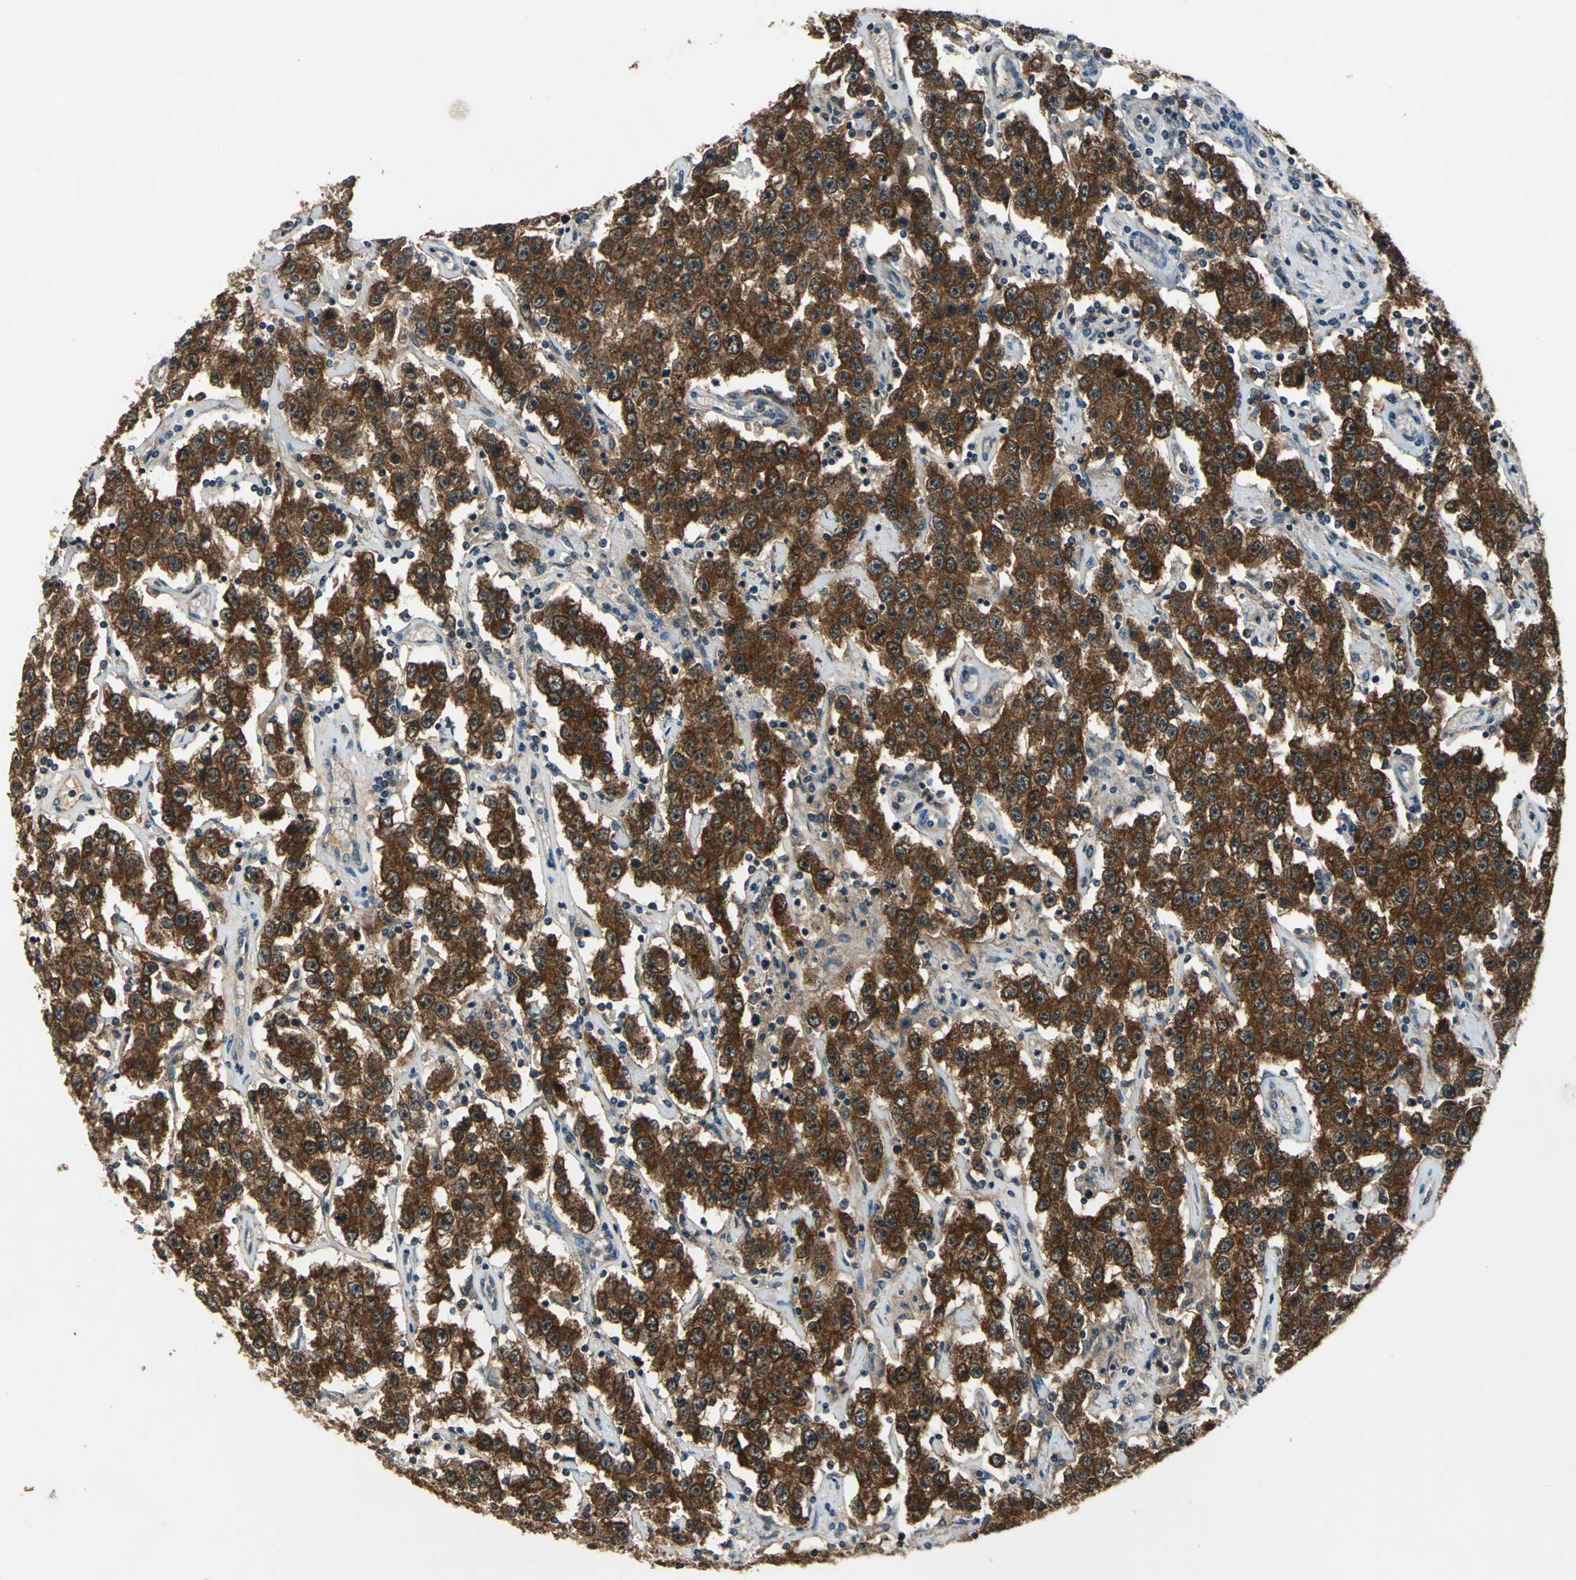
{"staining": {"intensity": "strong", "quantity": ">75%", "location": "cytoplasmic/membranous"}, "tissue": "testis cancer", "cell_type": "Tumor cells", "image_type": "cancer", "snomed": [{"axis": "morphology", "description": "Seminoma, NOS"}, {"axis": "topography", "description": "Testis"}], "caption": "Protein expression analysis of testis seminoma shows strong cytoplasmic/membranous expression in about >75% of tumor cells.", "gene": "AHSA1", "patient": {"sex": "male", "age": 52}}